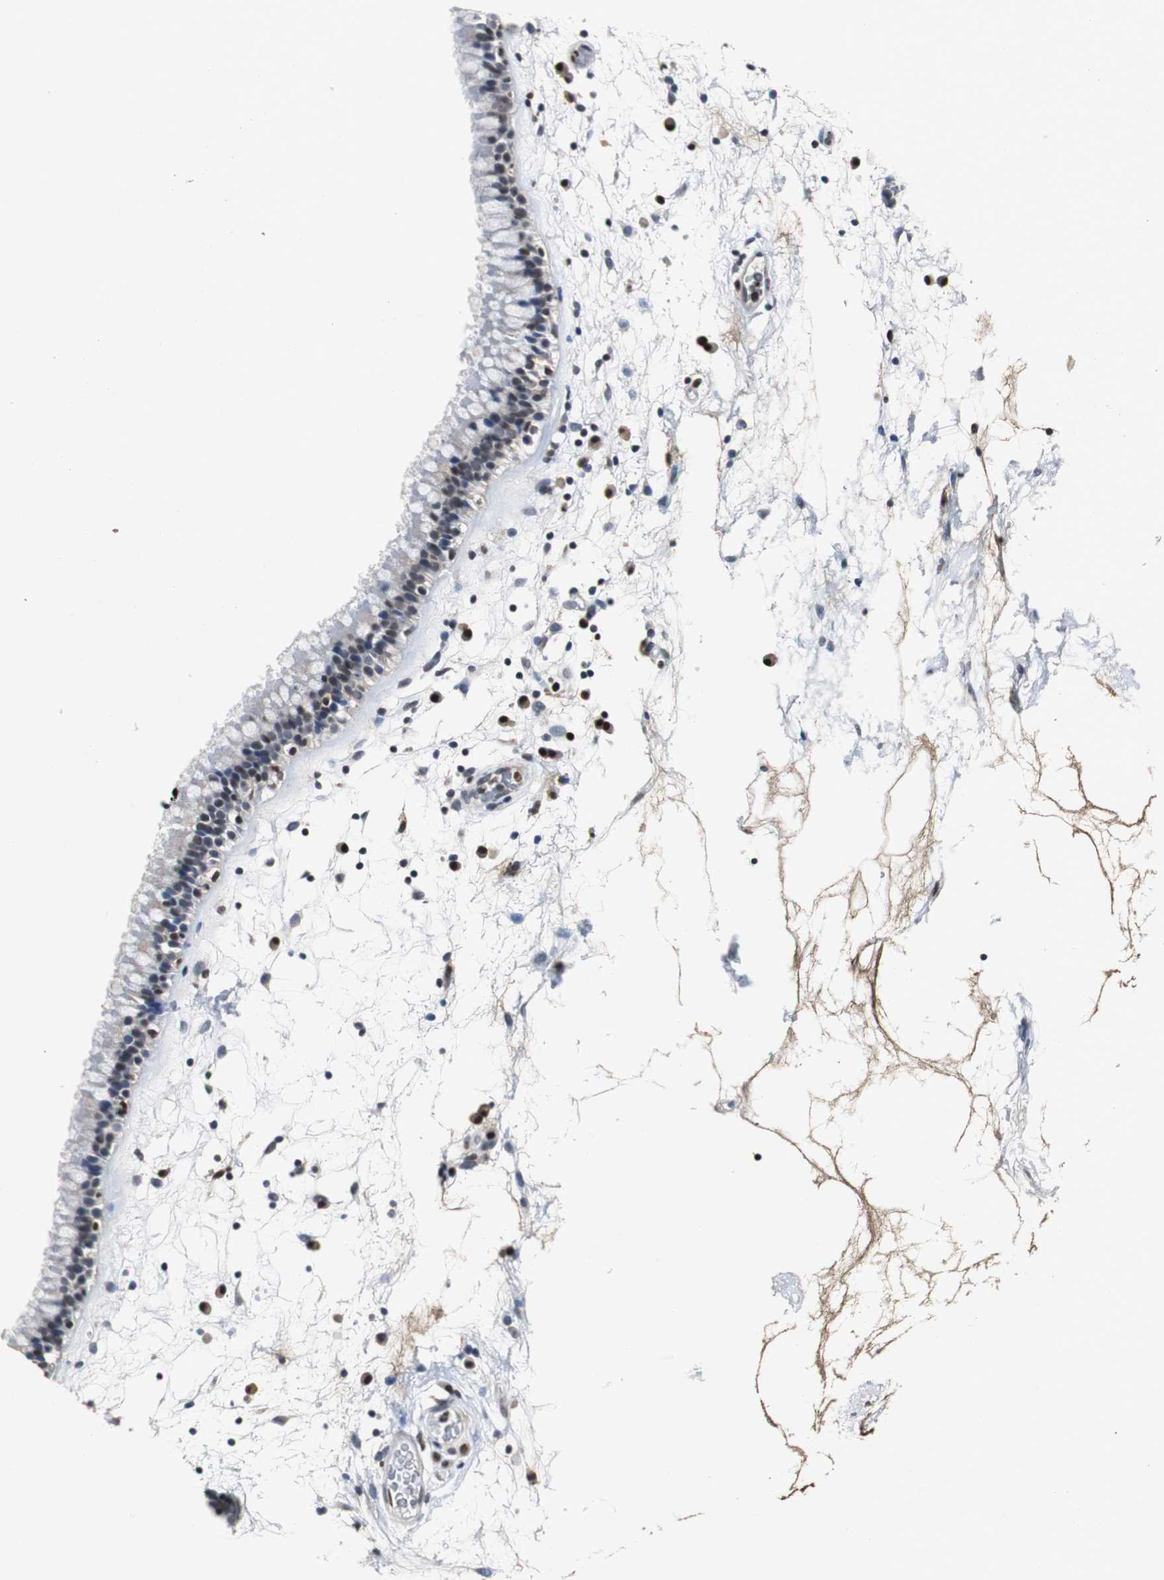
{"staining": {"intensity": "moderate", "quantity": "25%-75%", "location": "nuclear"}, "tissue": "nasopharynx", "cell_type": "Respiratory epithelial cells", "image_type": "normal", "snomed": [{"axis": "morphology", "description": "Normal tissue, NOS"}, {"axis": "morphology", "description": "Inflammation, NOS"}, {"axis": "topography", "description": "Nasopharynx"}], "caption": "Nasopharynx stained with a brown dye demonstrates moderate nuclear positive staining in approximately 25%-75% of respiratory epithelial cells.", "gene": "FEN1", "patient": {"sex": "male", "age": 48}}